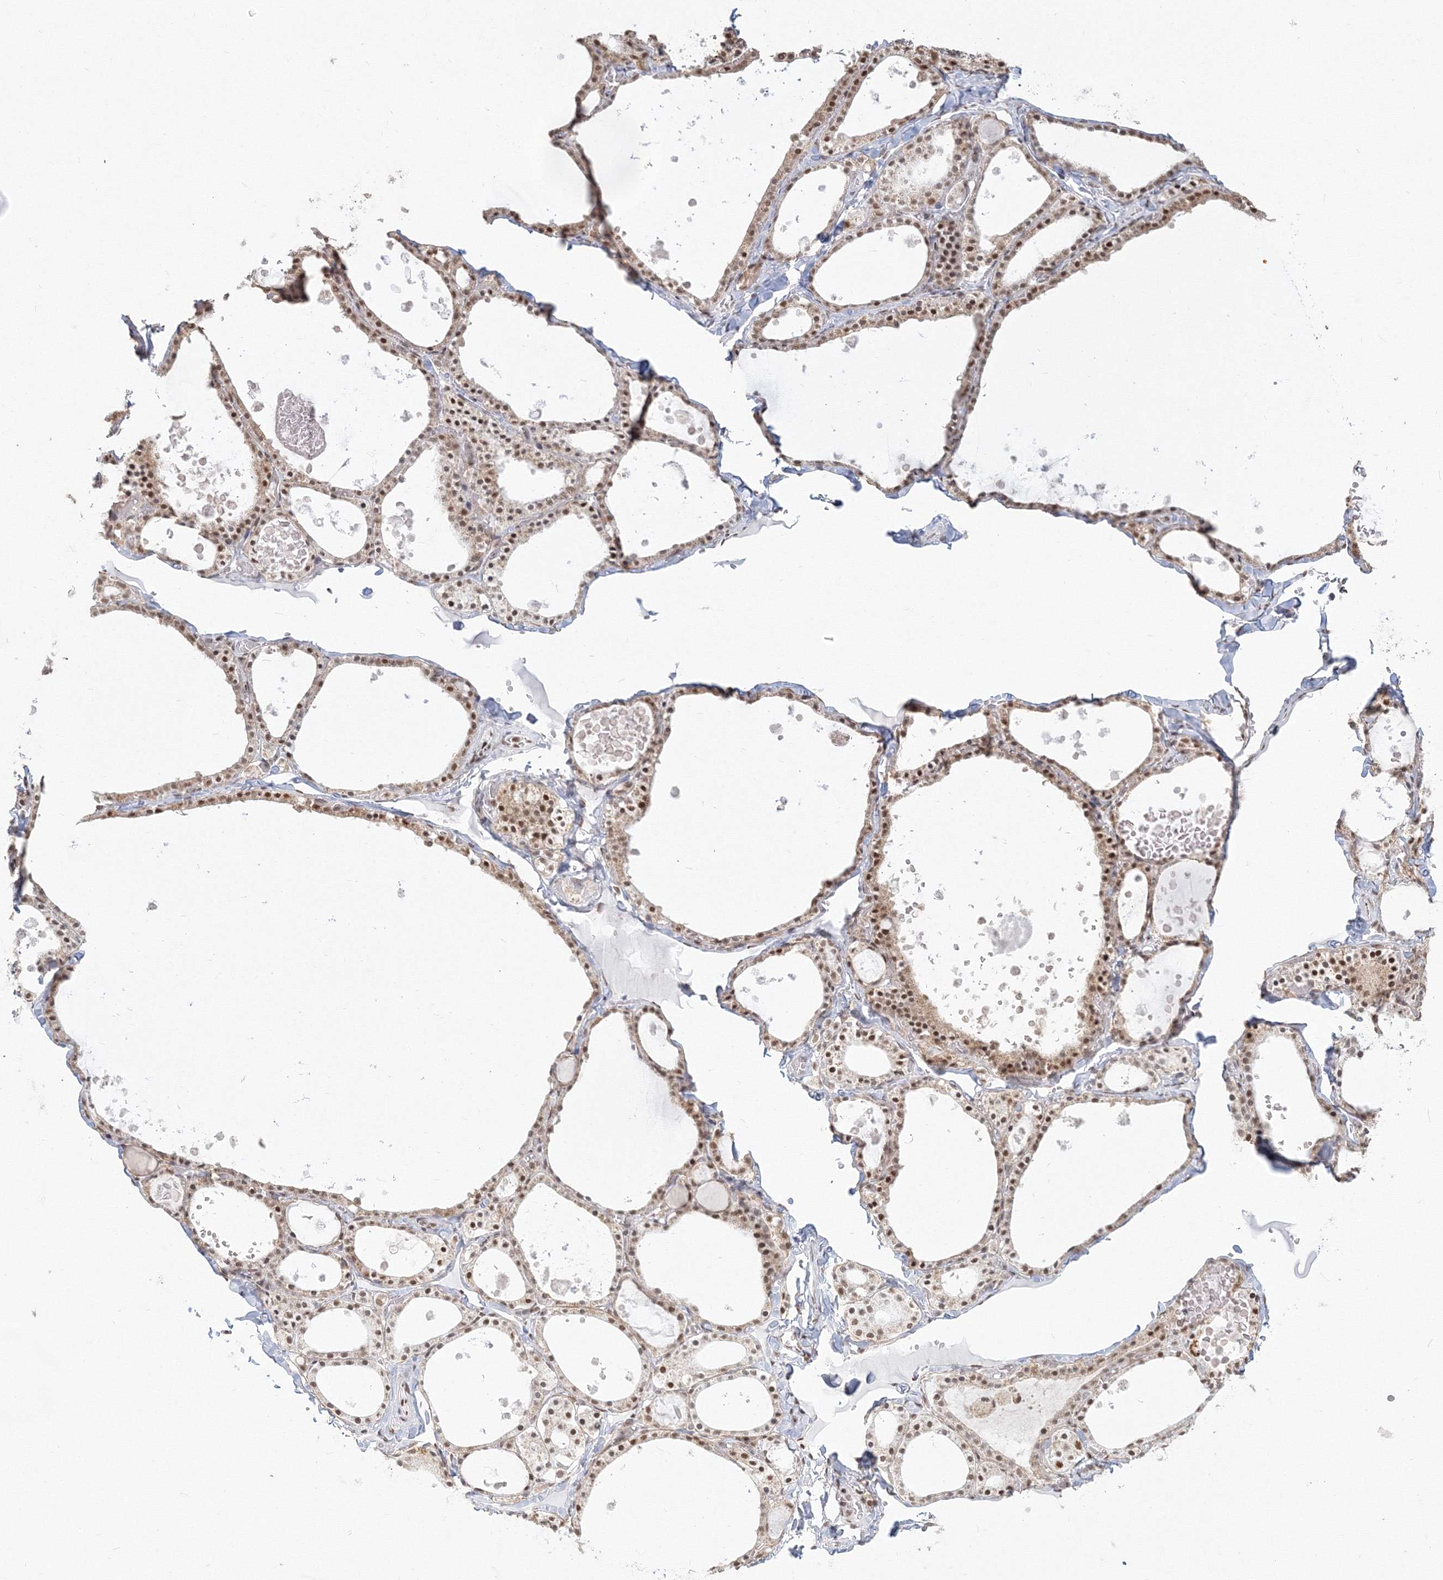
{"staining": {"intensity": "moderate", "quantity": ">75%", "location": "nuclear"}, "tissue": "thyroid gland", "cell_type": "Glandular cells", "image_type": "normal", "snomed": [{"axis": "morphology", "description": "Normal tissue, NOS"}, {"axis": "topography", "description": "Thyroid gland"}], "caption": "Thyroid gland stained with a brown dye displays moderate nuclear positive expression in approximately >75% of glandular cells.", "gene": "PPP4R2", "patient": {"sex": "male", "age": 56}}